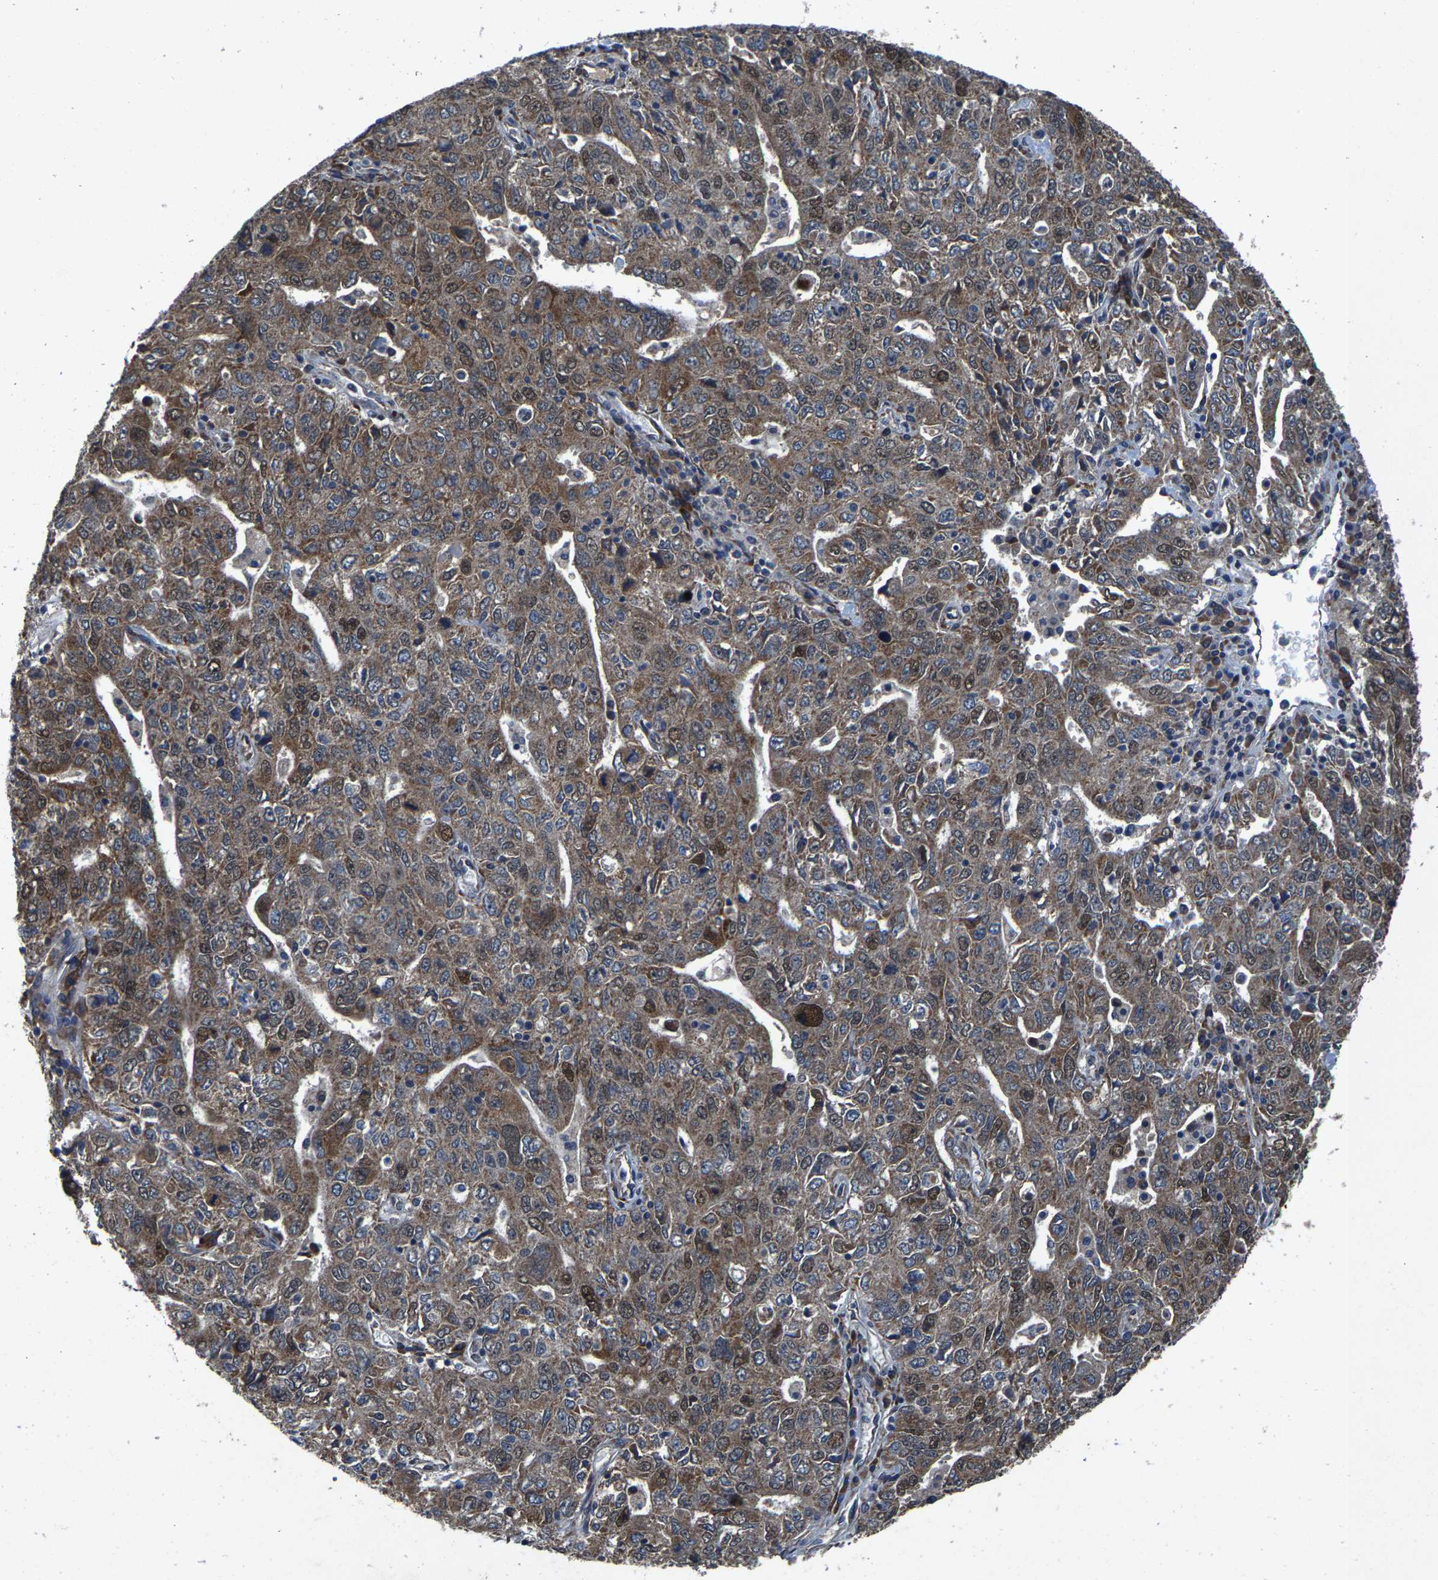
{"staining": {"intensity": "moderate", "quantity": ">75%", "location": "cytoplasmic/membranous,nuclear"}, "tissue": "ovarian cancer", "cell_type": "Tumor cells", "image_type": "cancer", "snomed": [{"axis": "morphology", "description": "Carcinoma, endometroid"}, {"axis": "topography", "description": "Ovary"}], "caption": "Ovarian endometroid carcinoma stained with immunohistochemistry displays moderate cytoplasmic/membranous and nuclear expression in approximately >75% of tumor cells.", "gene": "PDP1", "patient": {"sex": "female", "age": 62}}